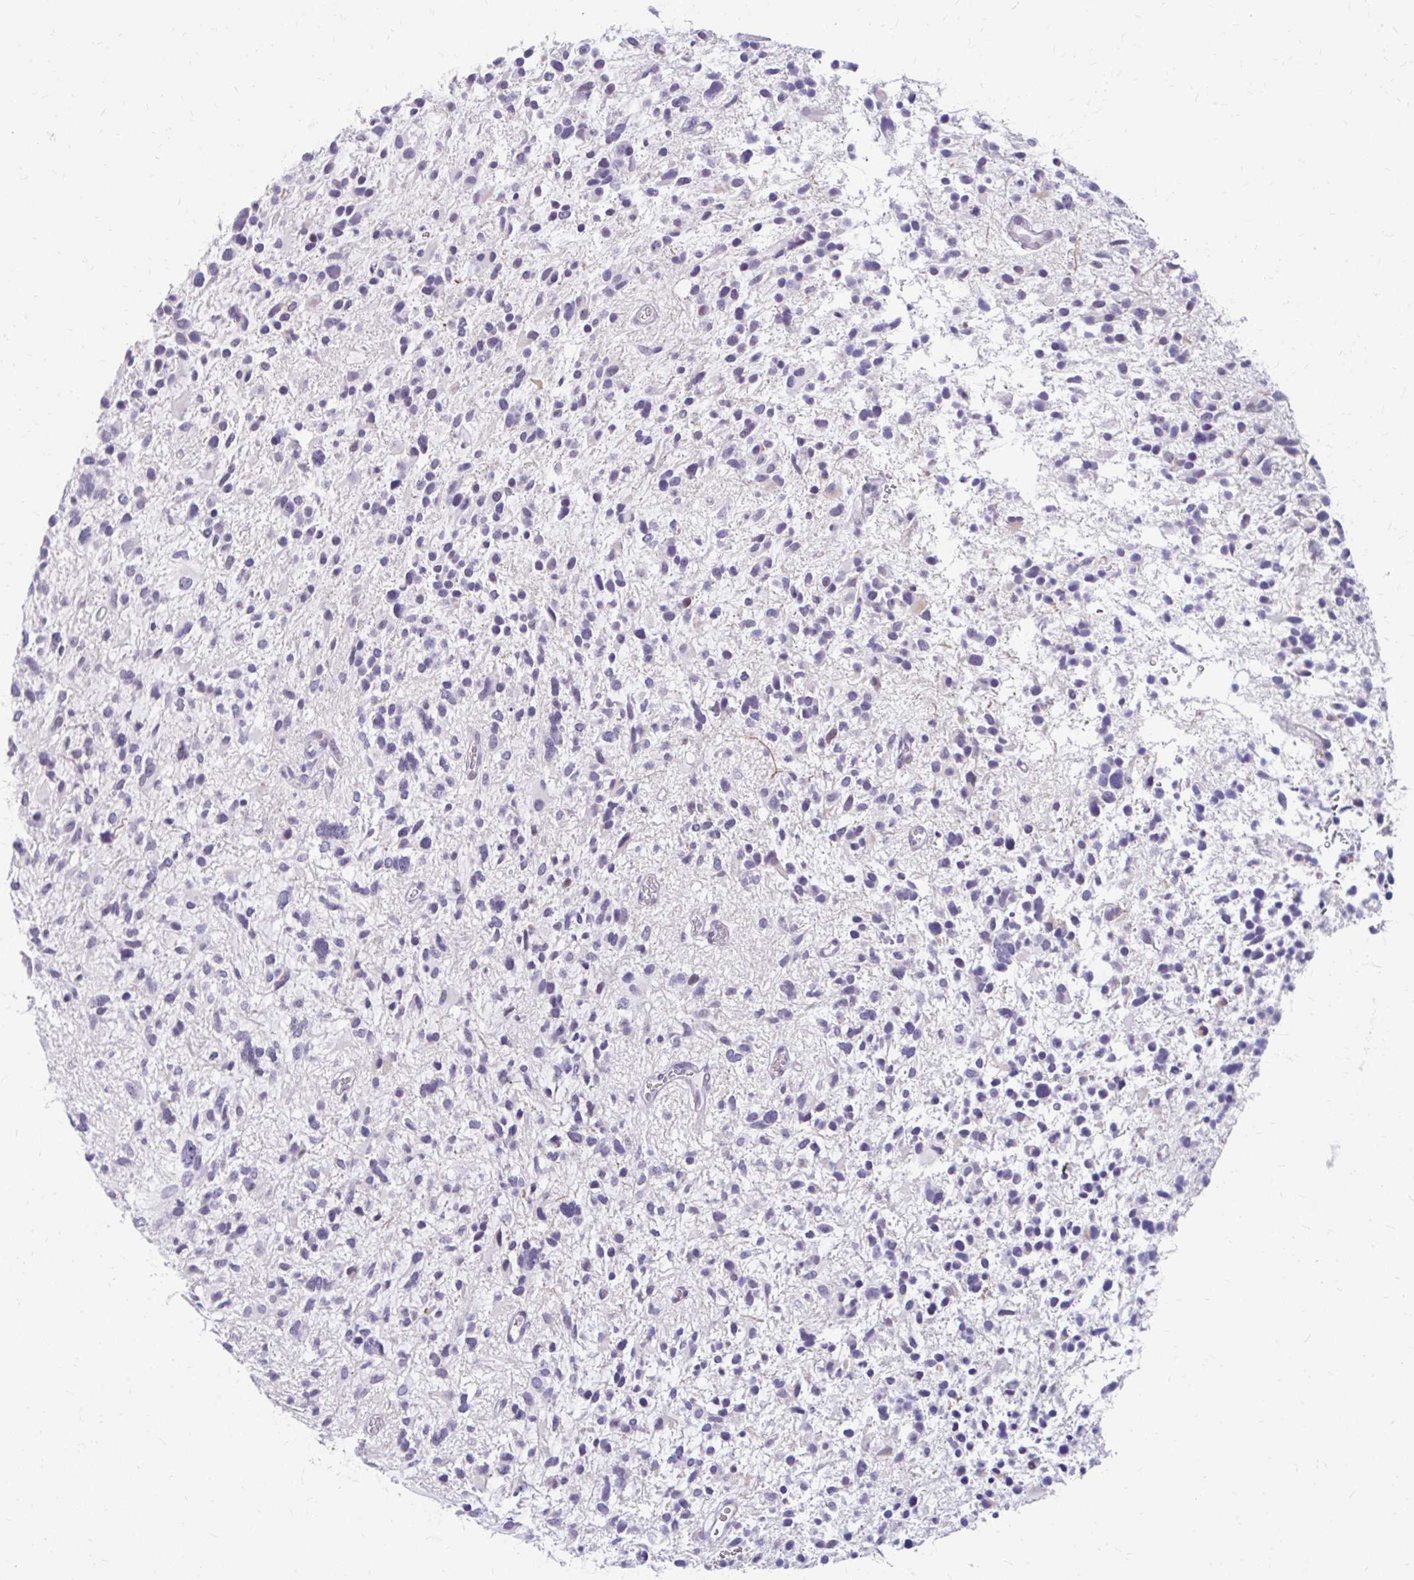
{"staining": {"intensity": "negative", "quantity": "none", "location": "none"}, "tissue": "glioma", "cell_type": "Tumor cells", "image_type": "cancer", "snomed": [{"axis": "morphology", "description": "Glioma, malignant, High grade"}, {"axis": "topography", "description": "Brain"}], "caption": "Histopathology image shows no protein positivity in tumor cells of glioma tissue.", "gene": "RGS16", "patient": {"sex": "female", "age": 11}}